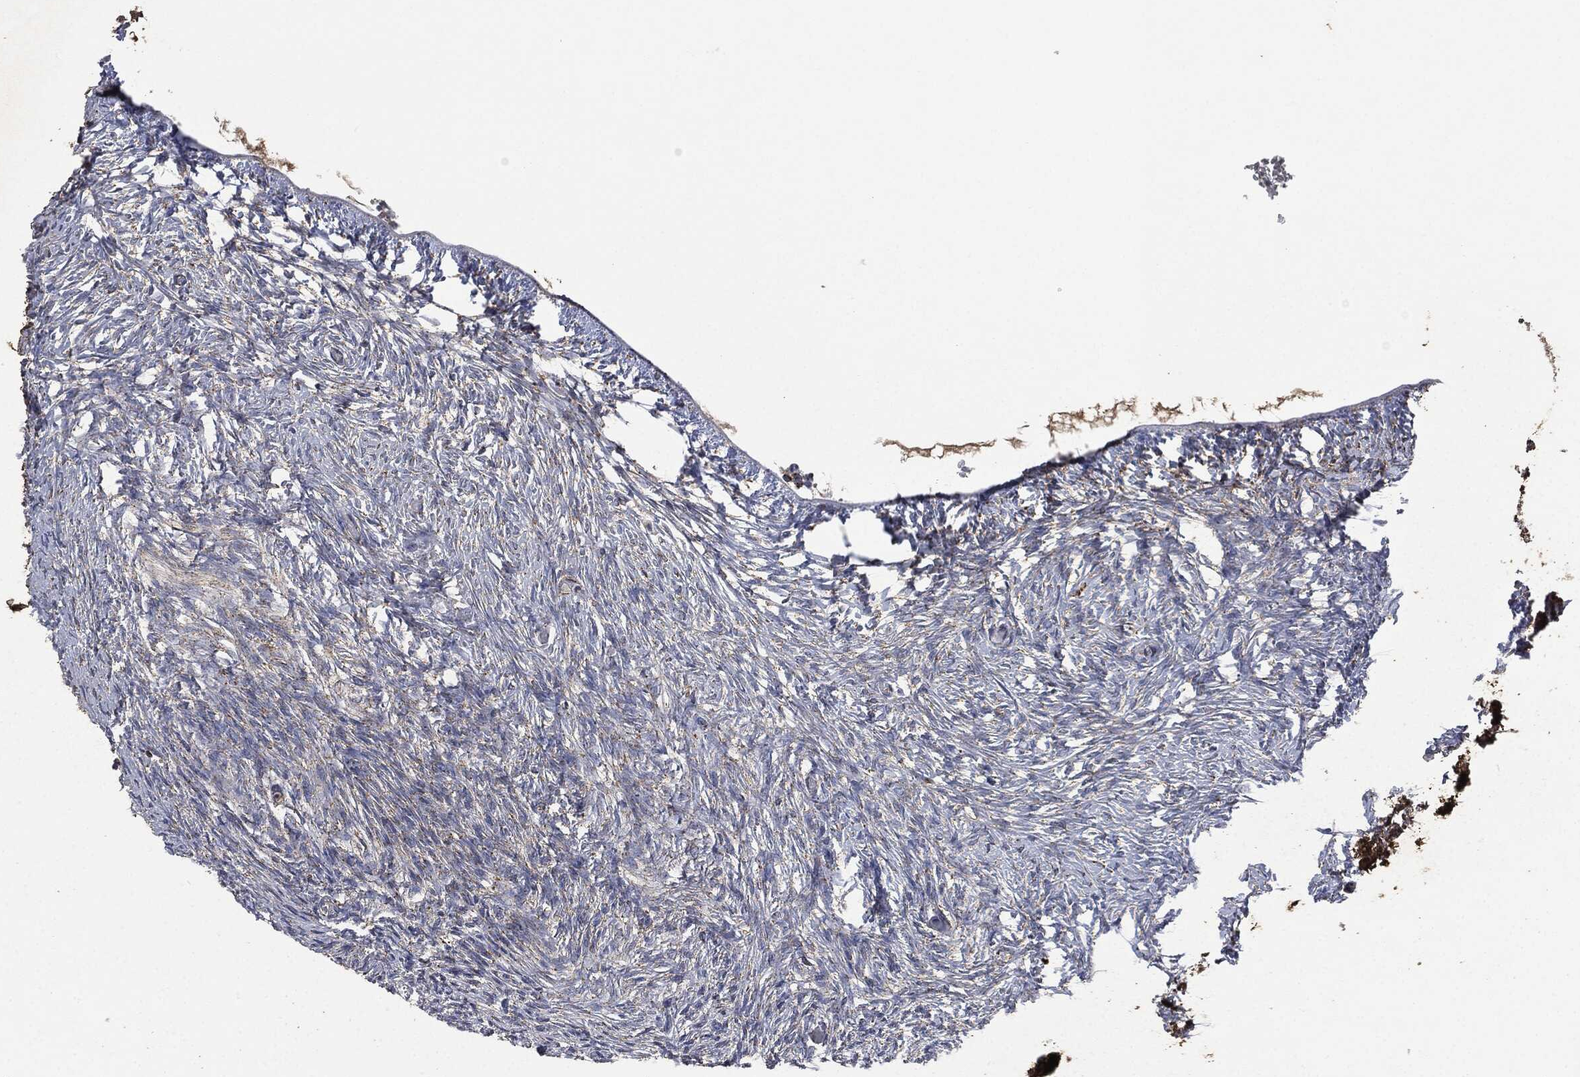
{"staining": {"intensity": "weak", "quantity": ">75%", "location": "cytoplasmic/membranous"}, "tissue": "ovary", "cell_type": "Ovarian stroma cells", "image_type": "normal", "snomed": [{"axis": "morphology", "description": "Normal tissue, NOS"}, {"axis": "topography", "description": "Ovary"}], "caption": "Weak cytoplasmic/membranous positivity is seen in about >75% of ovarian stroma cells in normal ovary.", "gene": "RYK", "patient": {"sex": "female", "age": 39}}